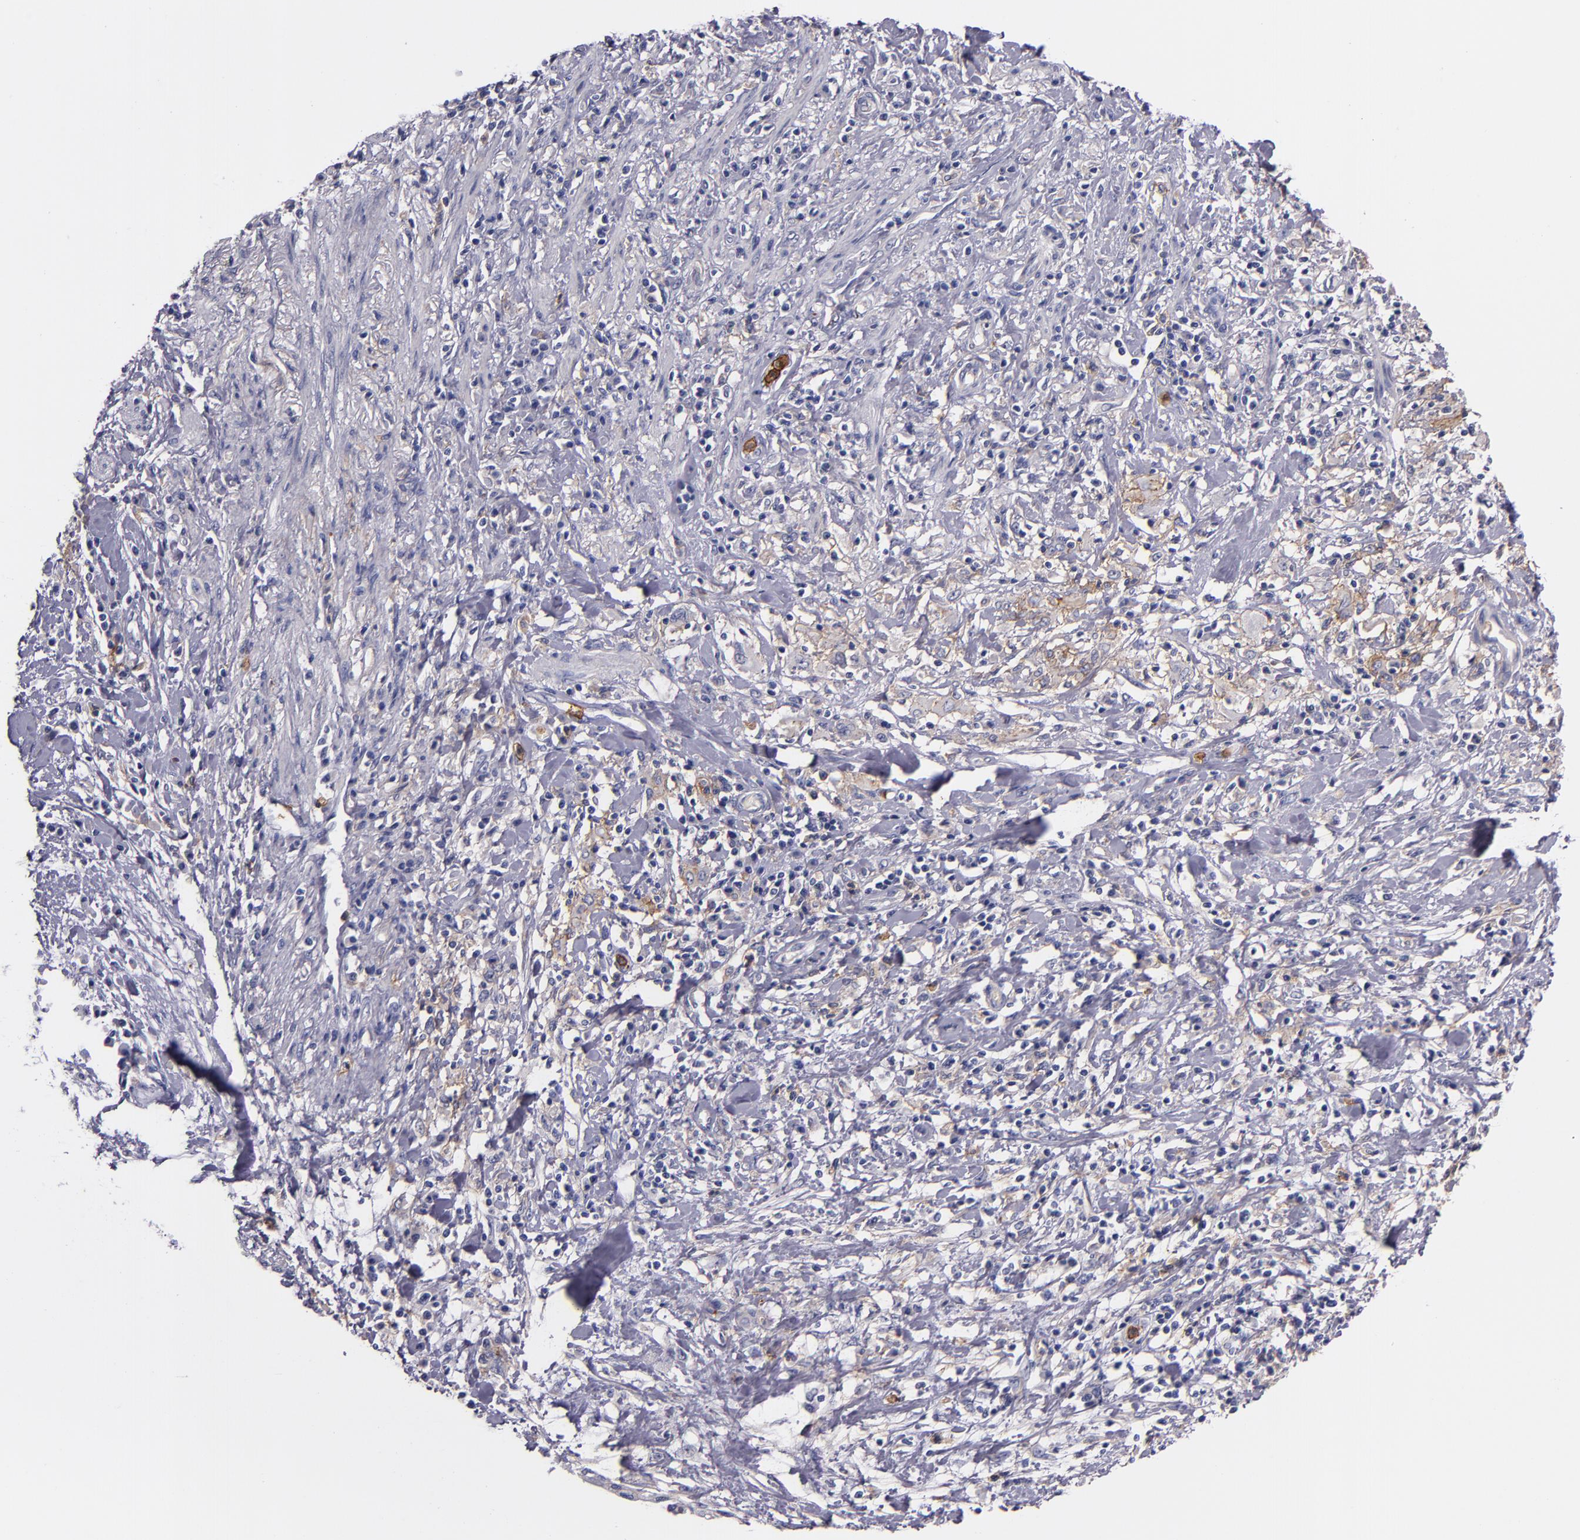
{"staining": {"intensity": "weak", "quantity": "25%-75%", "location": "cytoplasmic/membranous"}, "tissue": "pancreatic cancer", "cell_type": "Tumor cells", "image_type": "cancer", "snomed": [{"axis": "morphology", "description": "Adenocarcinoma, NOS"}, {"axis": "topography", "description": "Pancreas"}], "caption": "An immunohistochemistry (IHC) micrograph of tumor tissue is shown. Protein staining in brown shows weak cytoplasmic/membranous positivity in pancreatic cancer within tumor cells.", "gene": "C5AR1", "patient": {"sex": "female", "age": 64}}